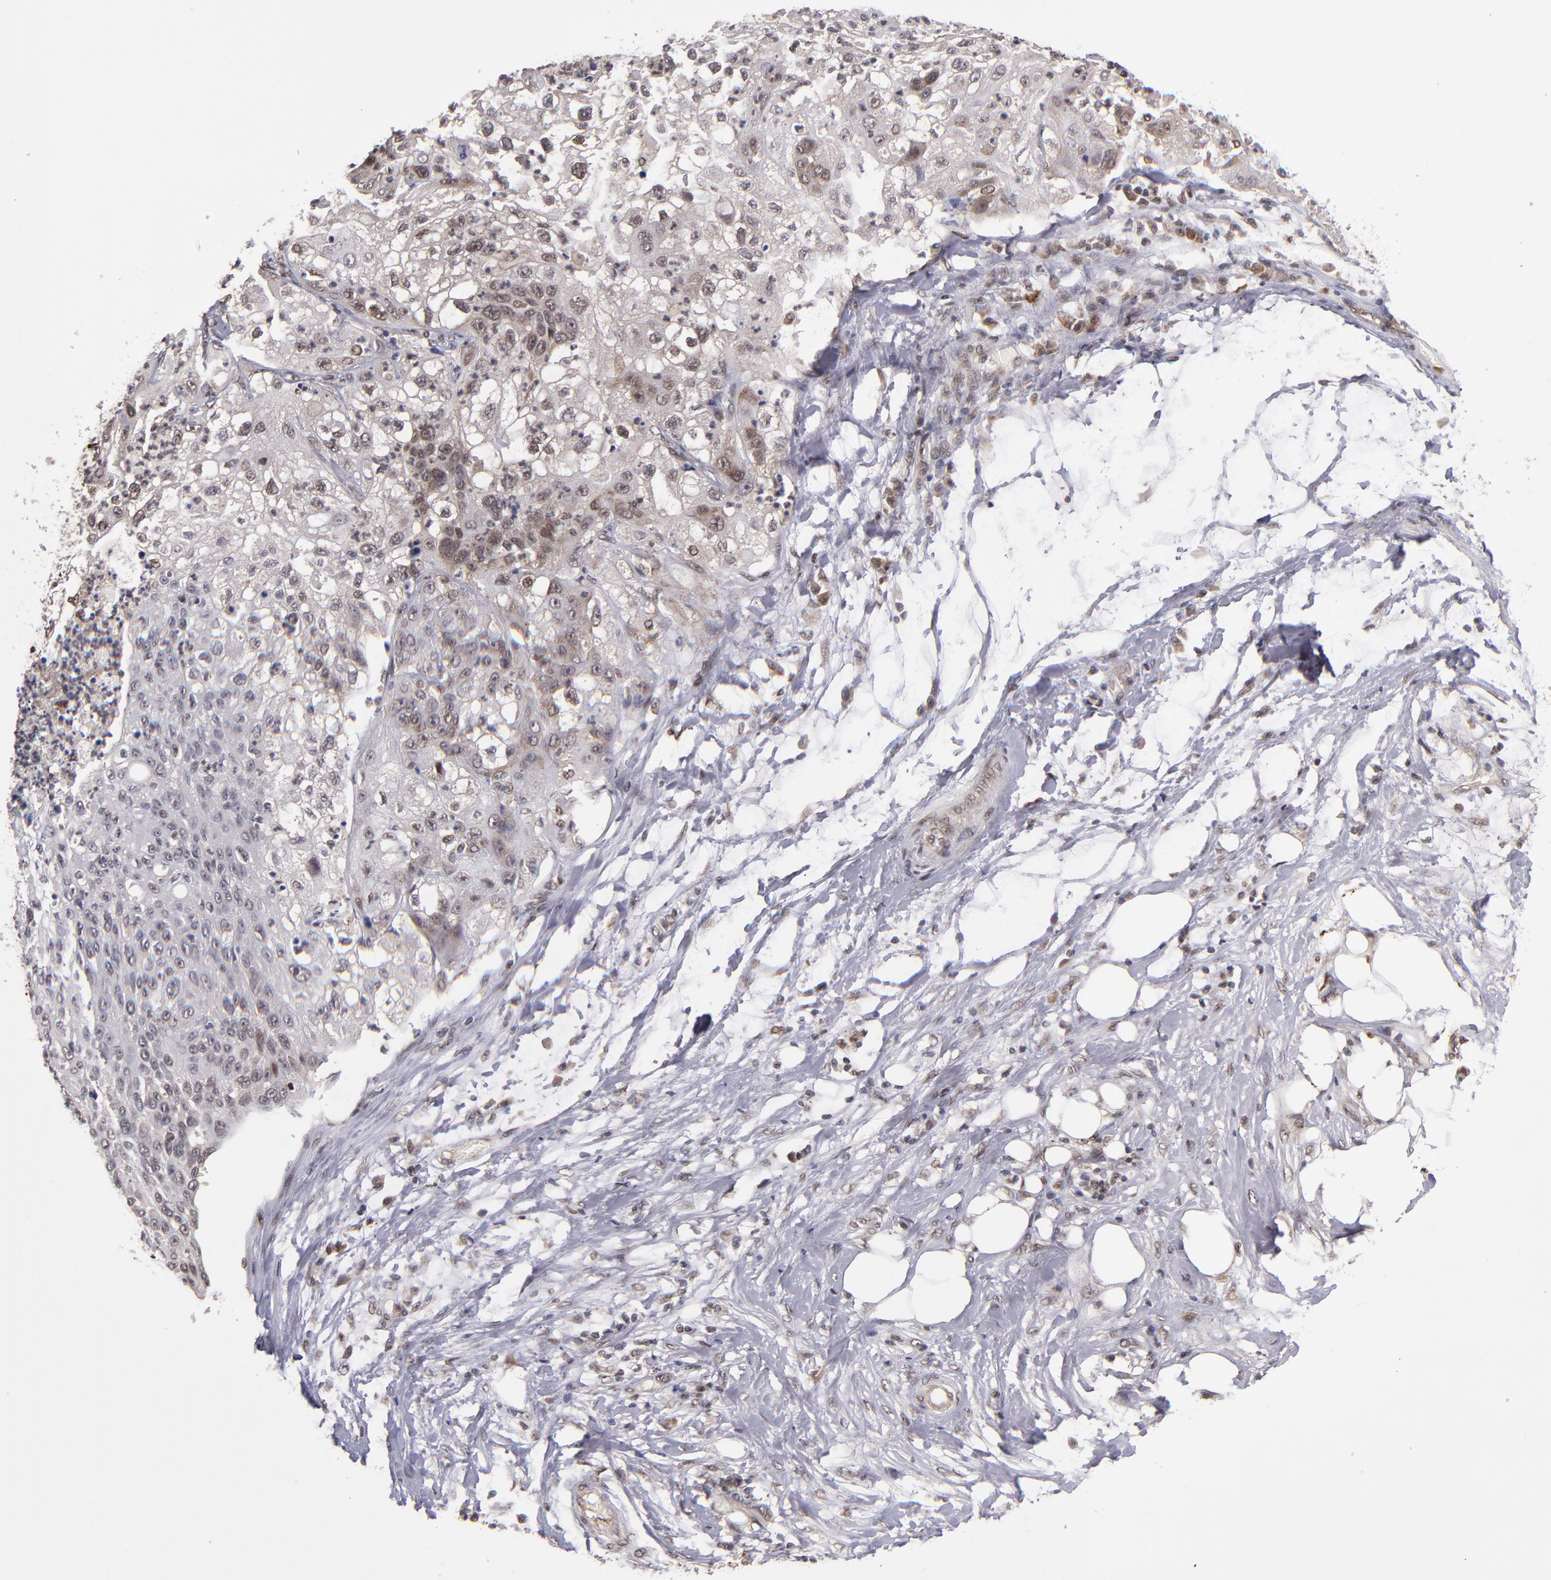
{"staining": {"intensity": "moderate", "quantity": "25%-75%", "location": "nuclear"}, "tissue": "lung cancer", "cell_type": "Tumor cells", "image_type": "cancer", "snomed": [{"axis": "morphology", "description": "Inflammation, NOS"}, {"axis": "morphology", "description": "Squamous cell carcinoma, NOS"}, {"axis": "topography", "description": "Lymph node"}, {"axis": "topography", "description": "Soft tissue"}, {"axis": "topography", "description": "Lung"}], "caption": "Protein staining of lung cancer tissue exhibits moderate nuclear expression in about 25%-75% of tumor cells.", "gene": "EP300", "patient": {"sex": "male", "age": 66}}